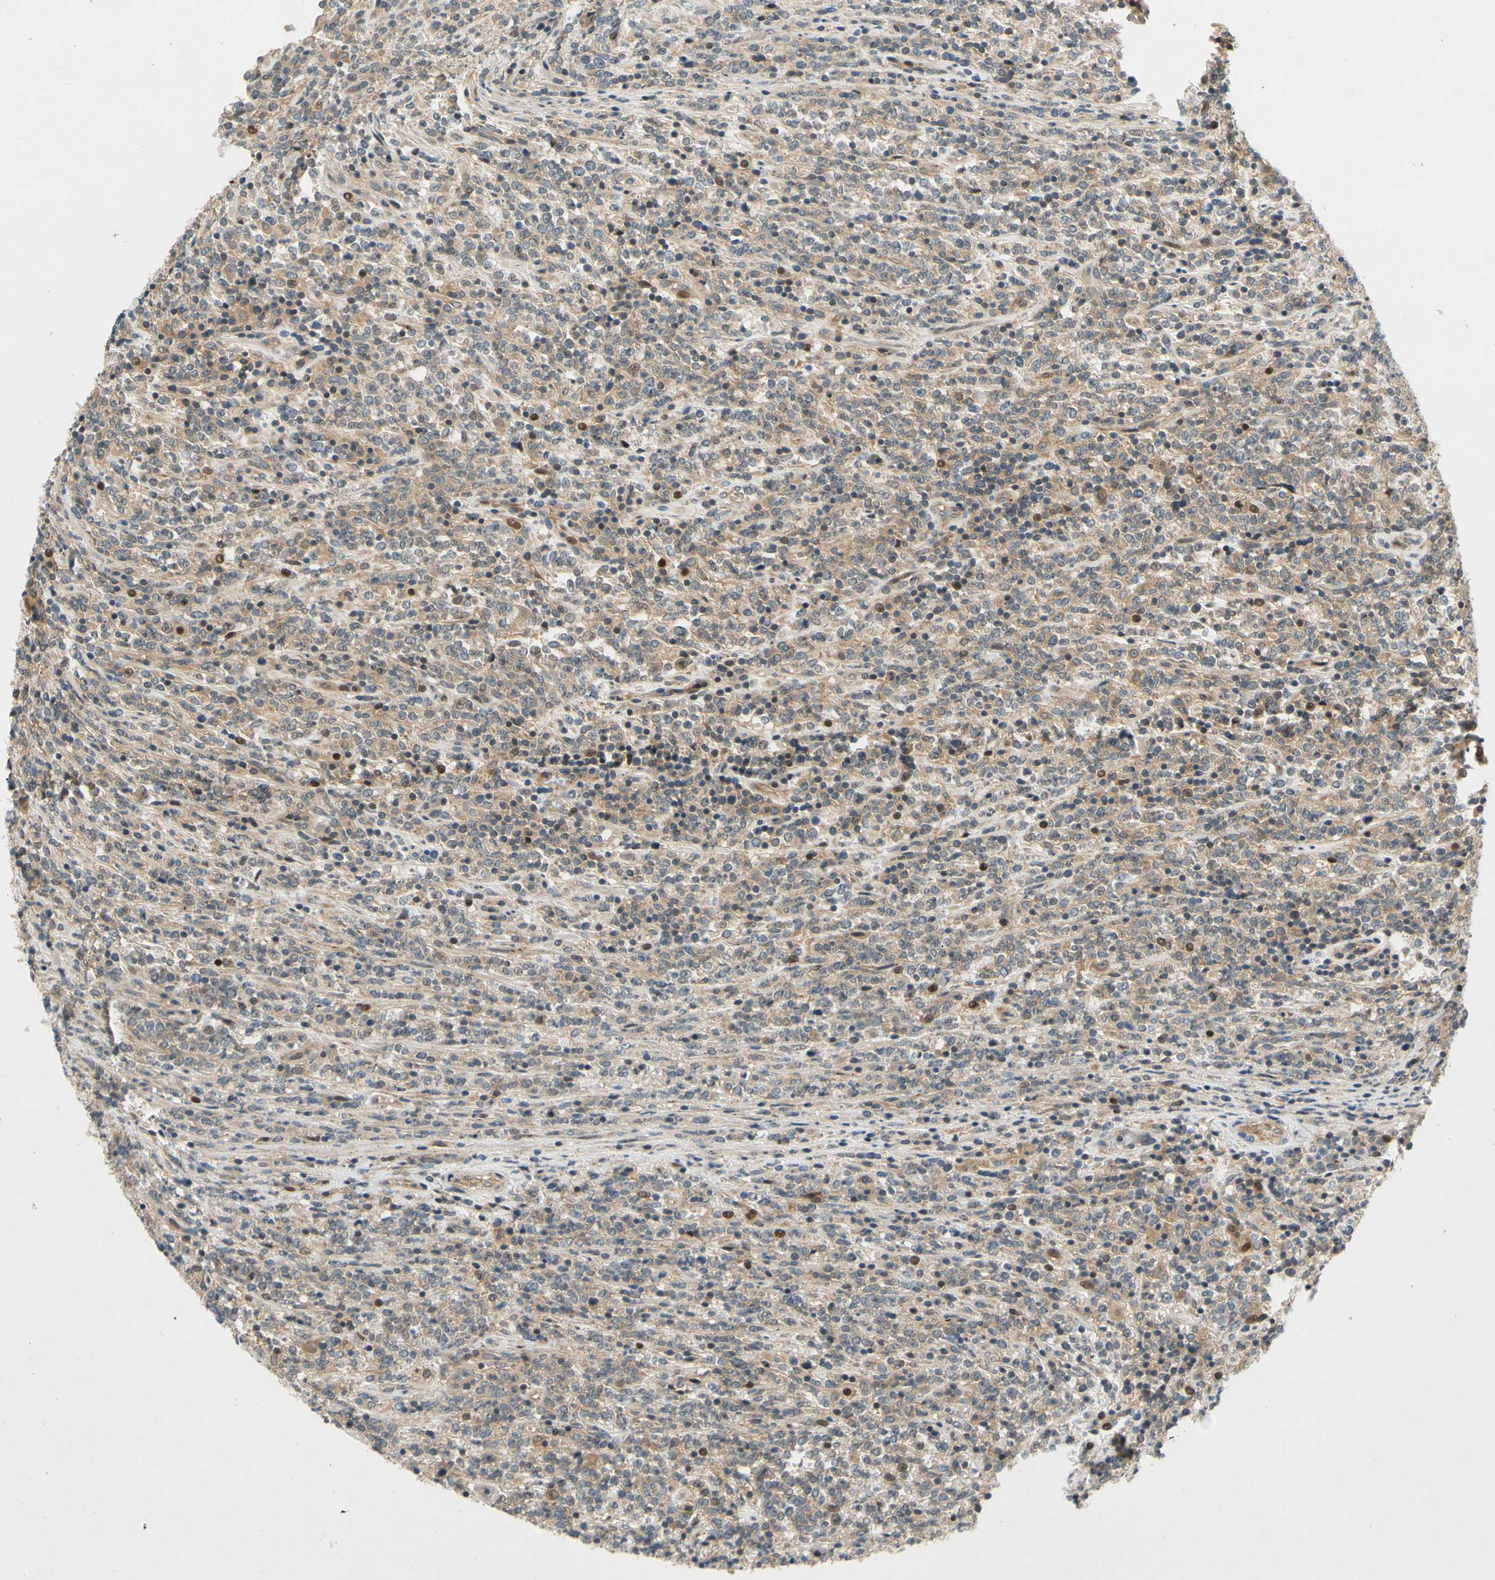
{"staining": {"intensity": "weak", "quantity": ">75%", "location": "cytoplasmic/membranous,nuclear"}, "tissue": "lymphoma", "cell_type": "Tumor cells", "image_type": "cancer", "snomed": [{"axis": "morphology", "description": "Malignant lymphoma, non-Hodgkin's type, High grade"}, {"axis": "topography", "description": "Soft tissue"}], "caption": "Tumor cells demonstrate weak cytoplasmic/membranous and nuclear expression in about >75% of cells in lymphoma.", "gene": "GATD1", "patient": {"sex": "male", "age": 18}}